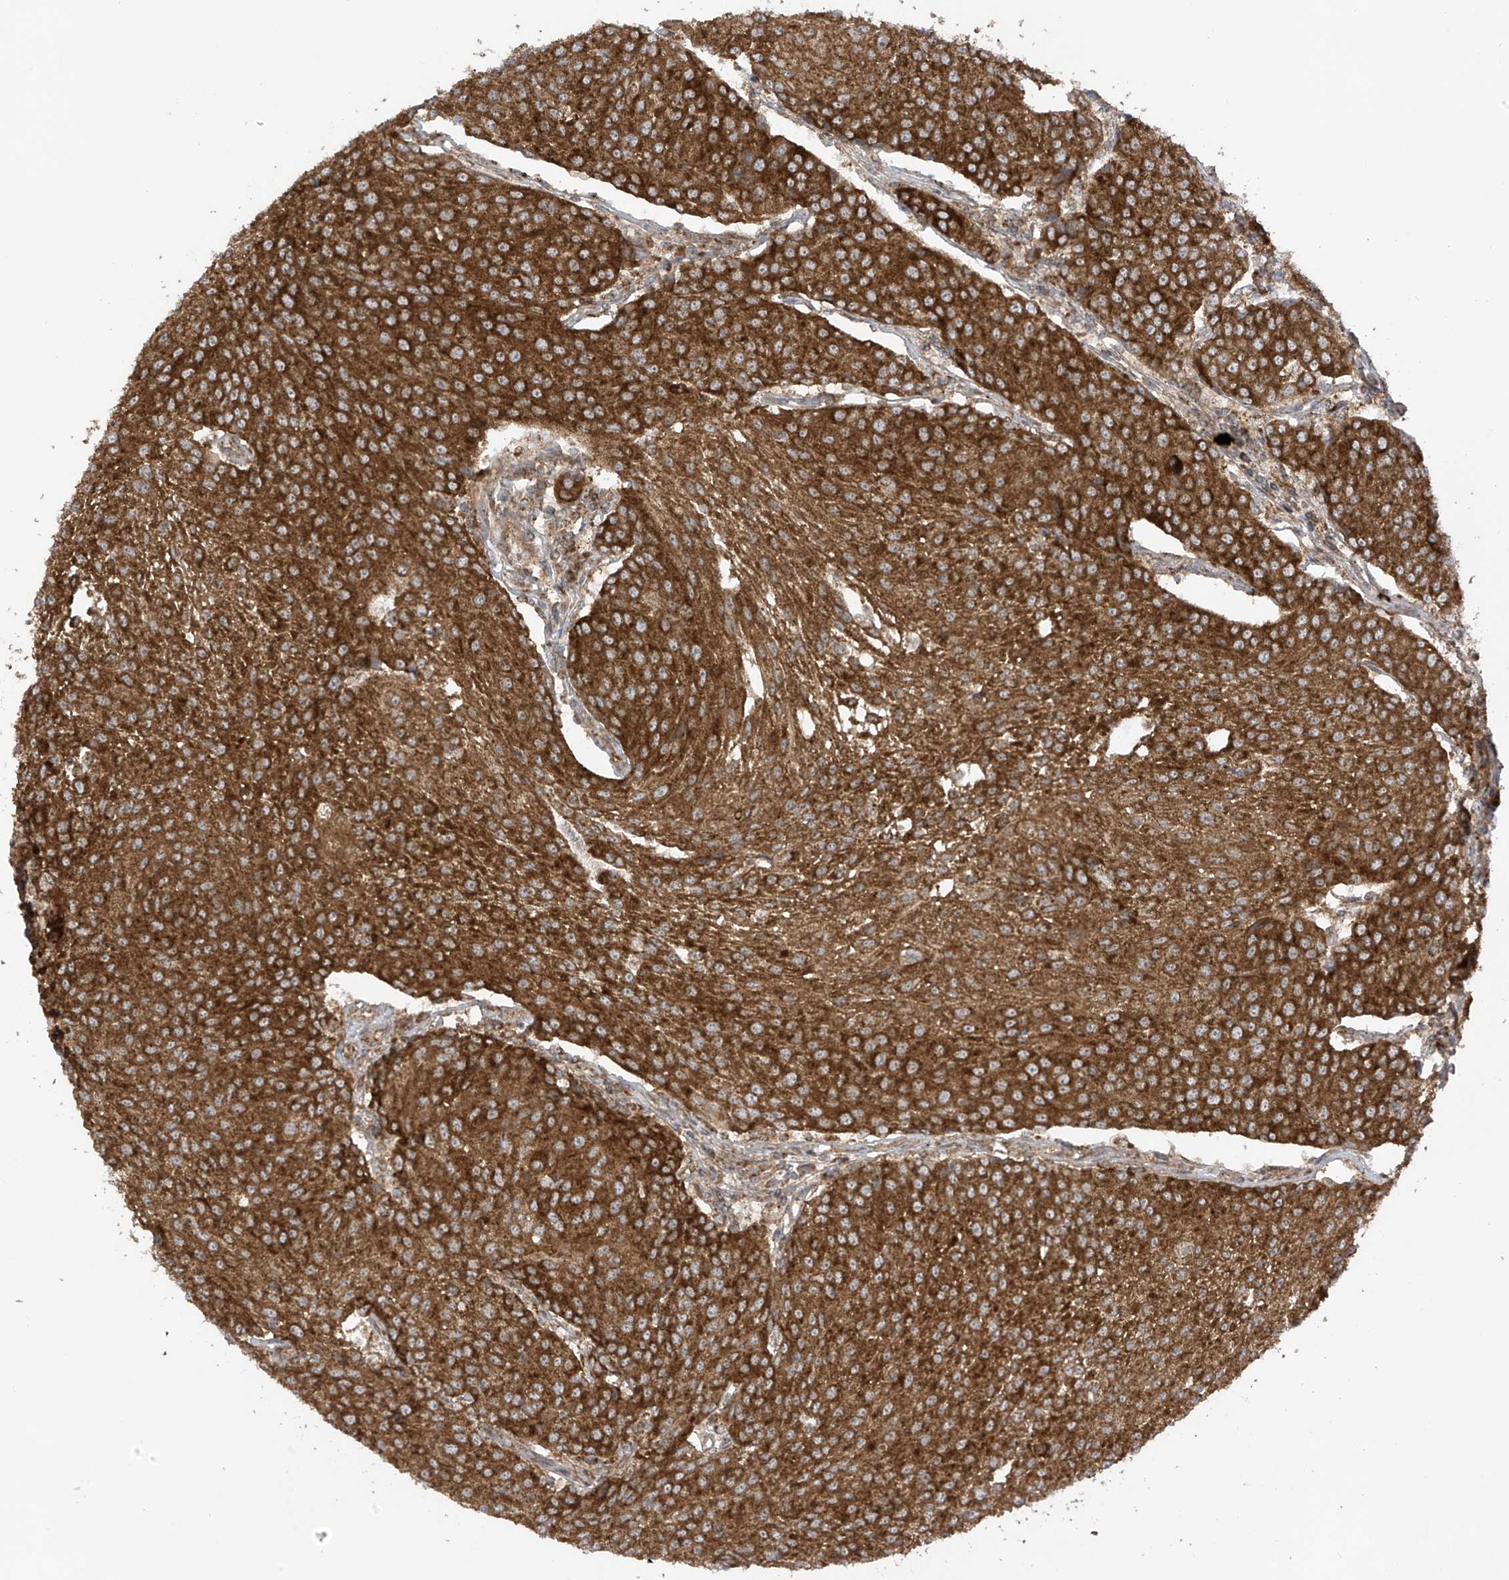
{"staining": {"intensity": "strong", "quantity": ">75%", "location": "cytoplasmic/membranous"}, "tissue": "urothelial cancer", "cell_type": "Tumor cells", "image_type": "cancer", "snomed": [{"axis": "morphology", "description": "Urothelial carcinoma, High grade"}, {"axis": "topography", "description": "Urinary bladder"}], "caption": "High-magnification brightfield microscopy of urothelial cancer stained with DAB (3,3'-diaminobenzidine) (brown) and counterstained with hematoxylin (blue). tumor cells exhibit strong cytoplasmic/membranous staining is seen in about>75% of cells. (DAB (3,3'-diaminobenzidine) = brown stain, brightfield microscopy at high magnification).", "gene": "REPS1", "patient": {"sex": "female", "age": 85}}